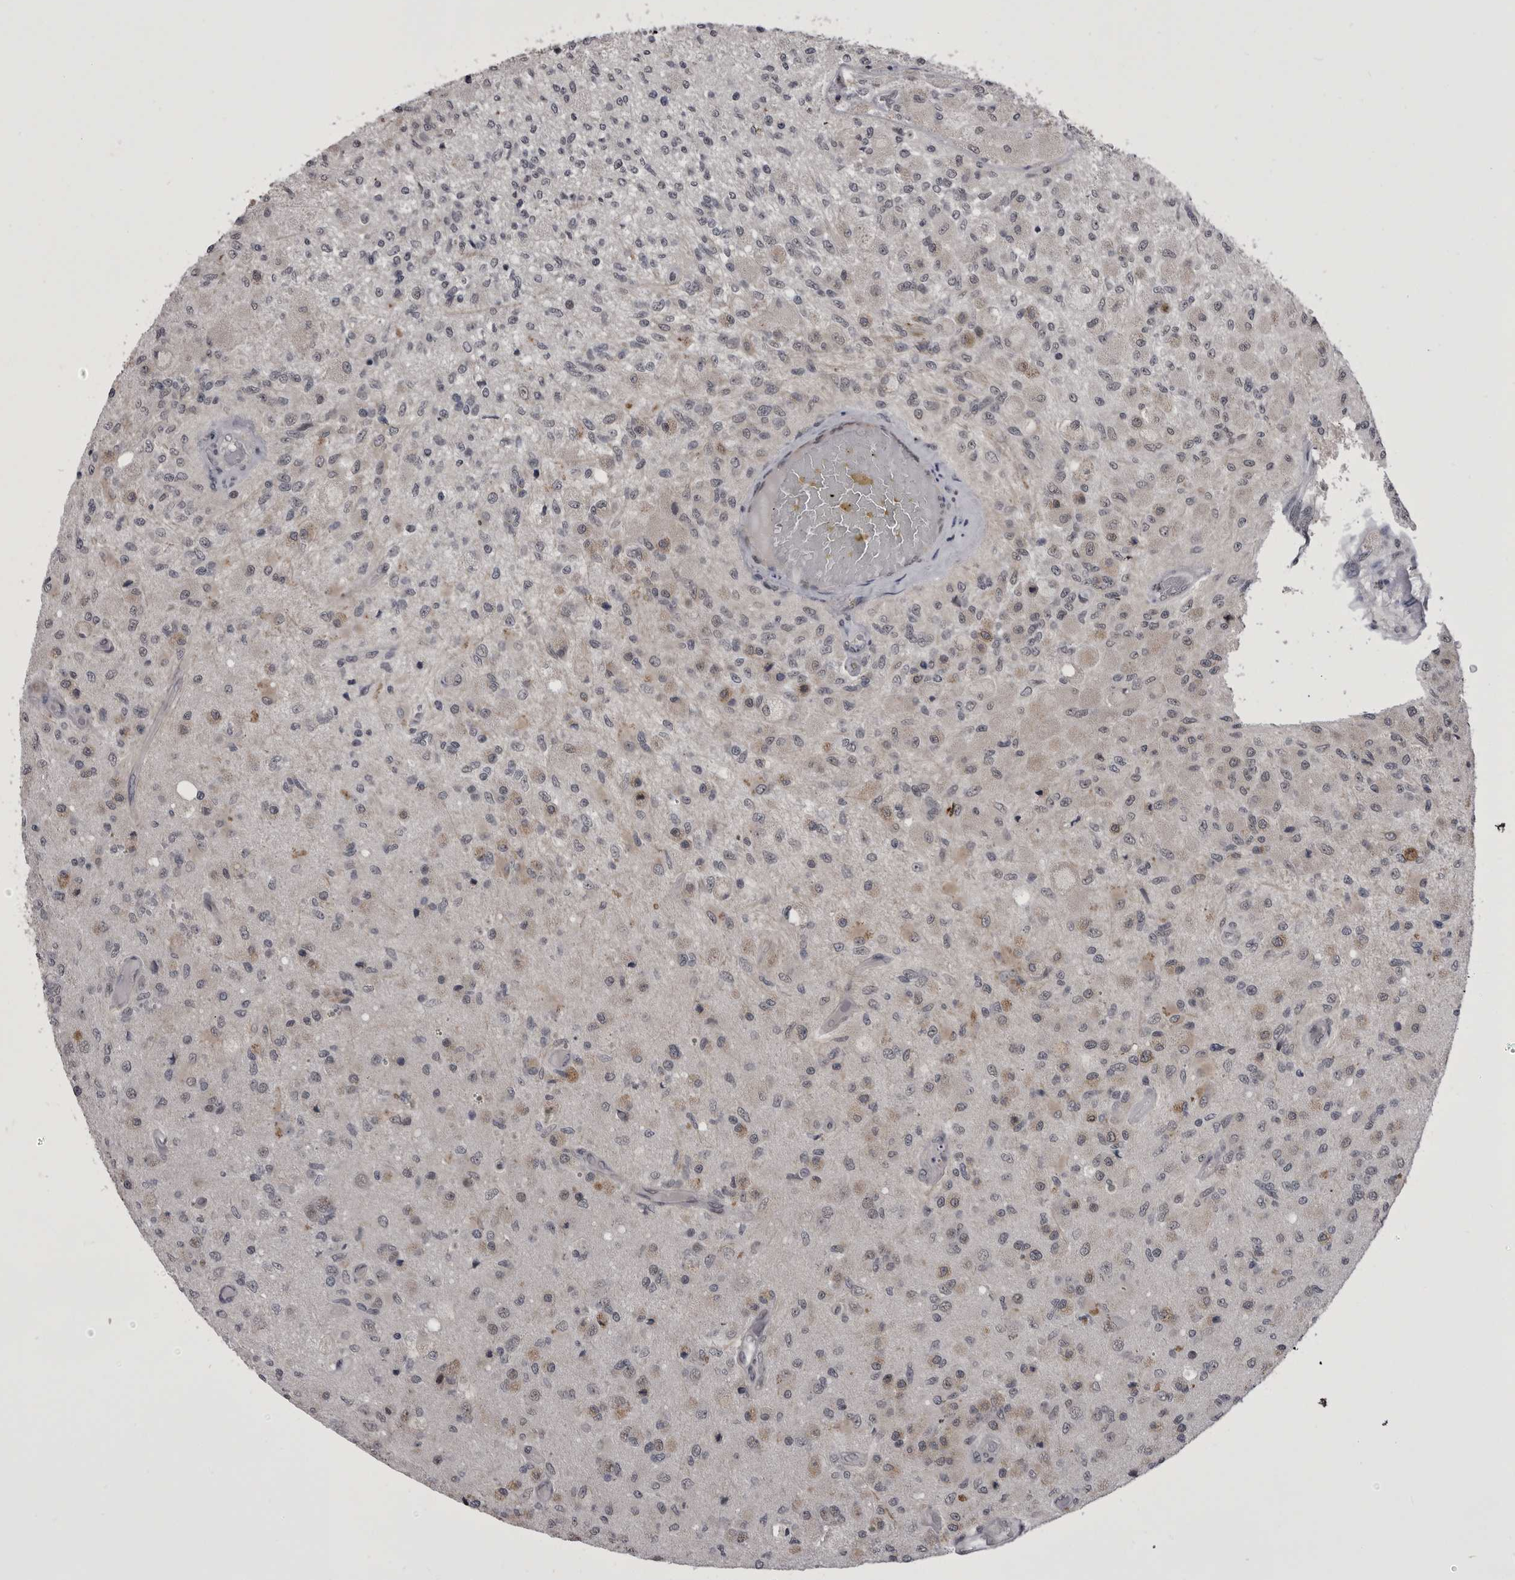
{"staining": {"intensity": "weak", "quantity": "<25%", "location": "cytoplasmic/membranous"}, "tissue": "glioma", "cell_type": "Tumor cells", "image_type": "cancer", "snomed": [{"axis": "morphology", "description": "Normal tissue, NOS"}, {"axis": "morphology", "description": "Glioma, malignant, High grade"}, {"axis": "topography", "description": "Cerebral cortex"}], "caption": "Immunohistochemistry of human glioma demonstrates no staining in tumor cells.", "gene": "PRPF3", "patient": {"sex": "male", "age": 77}}